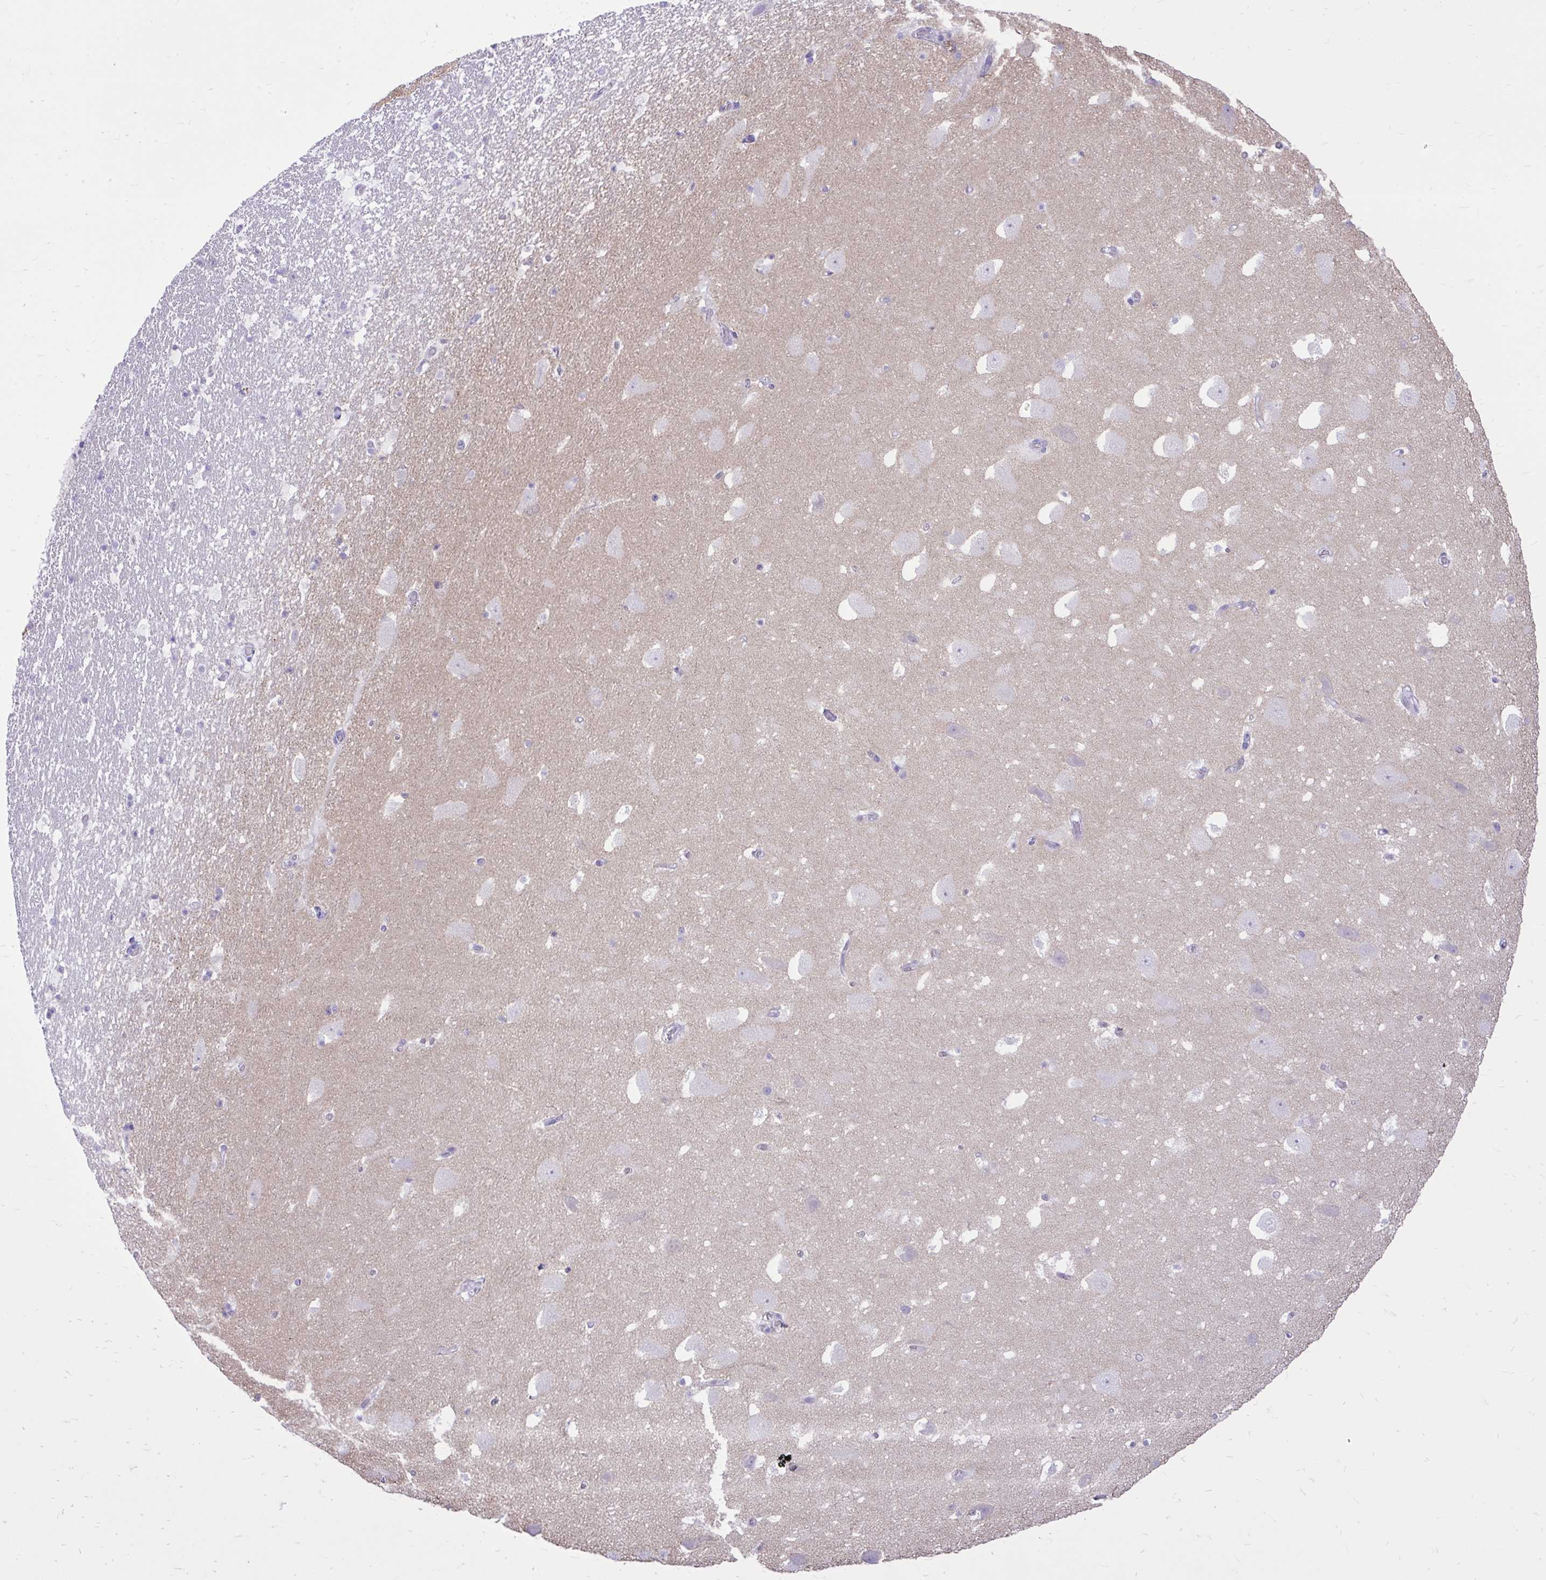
{"staining": {"intensity": "negative", "quantity": "none", "location": "none"}, "tissue": "hippocampus", "cell_type": "Glial cells", "image_type": "normal", "snomed": [{"axis": "morphology", "description": "Normal tissue, NOS"}, {"axis": "topography", "description": "Hippocampus"}], "caption": "Glial cells show no significant protein positivity in normal hippocampus. Brightfield microscopy of immunohistochemistry stained with DAB (brown) and hematoxylin (blue), captured at high magnification.", "gene": "NNMT", "patient": {"sex": "female", "age": 42}}